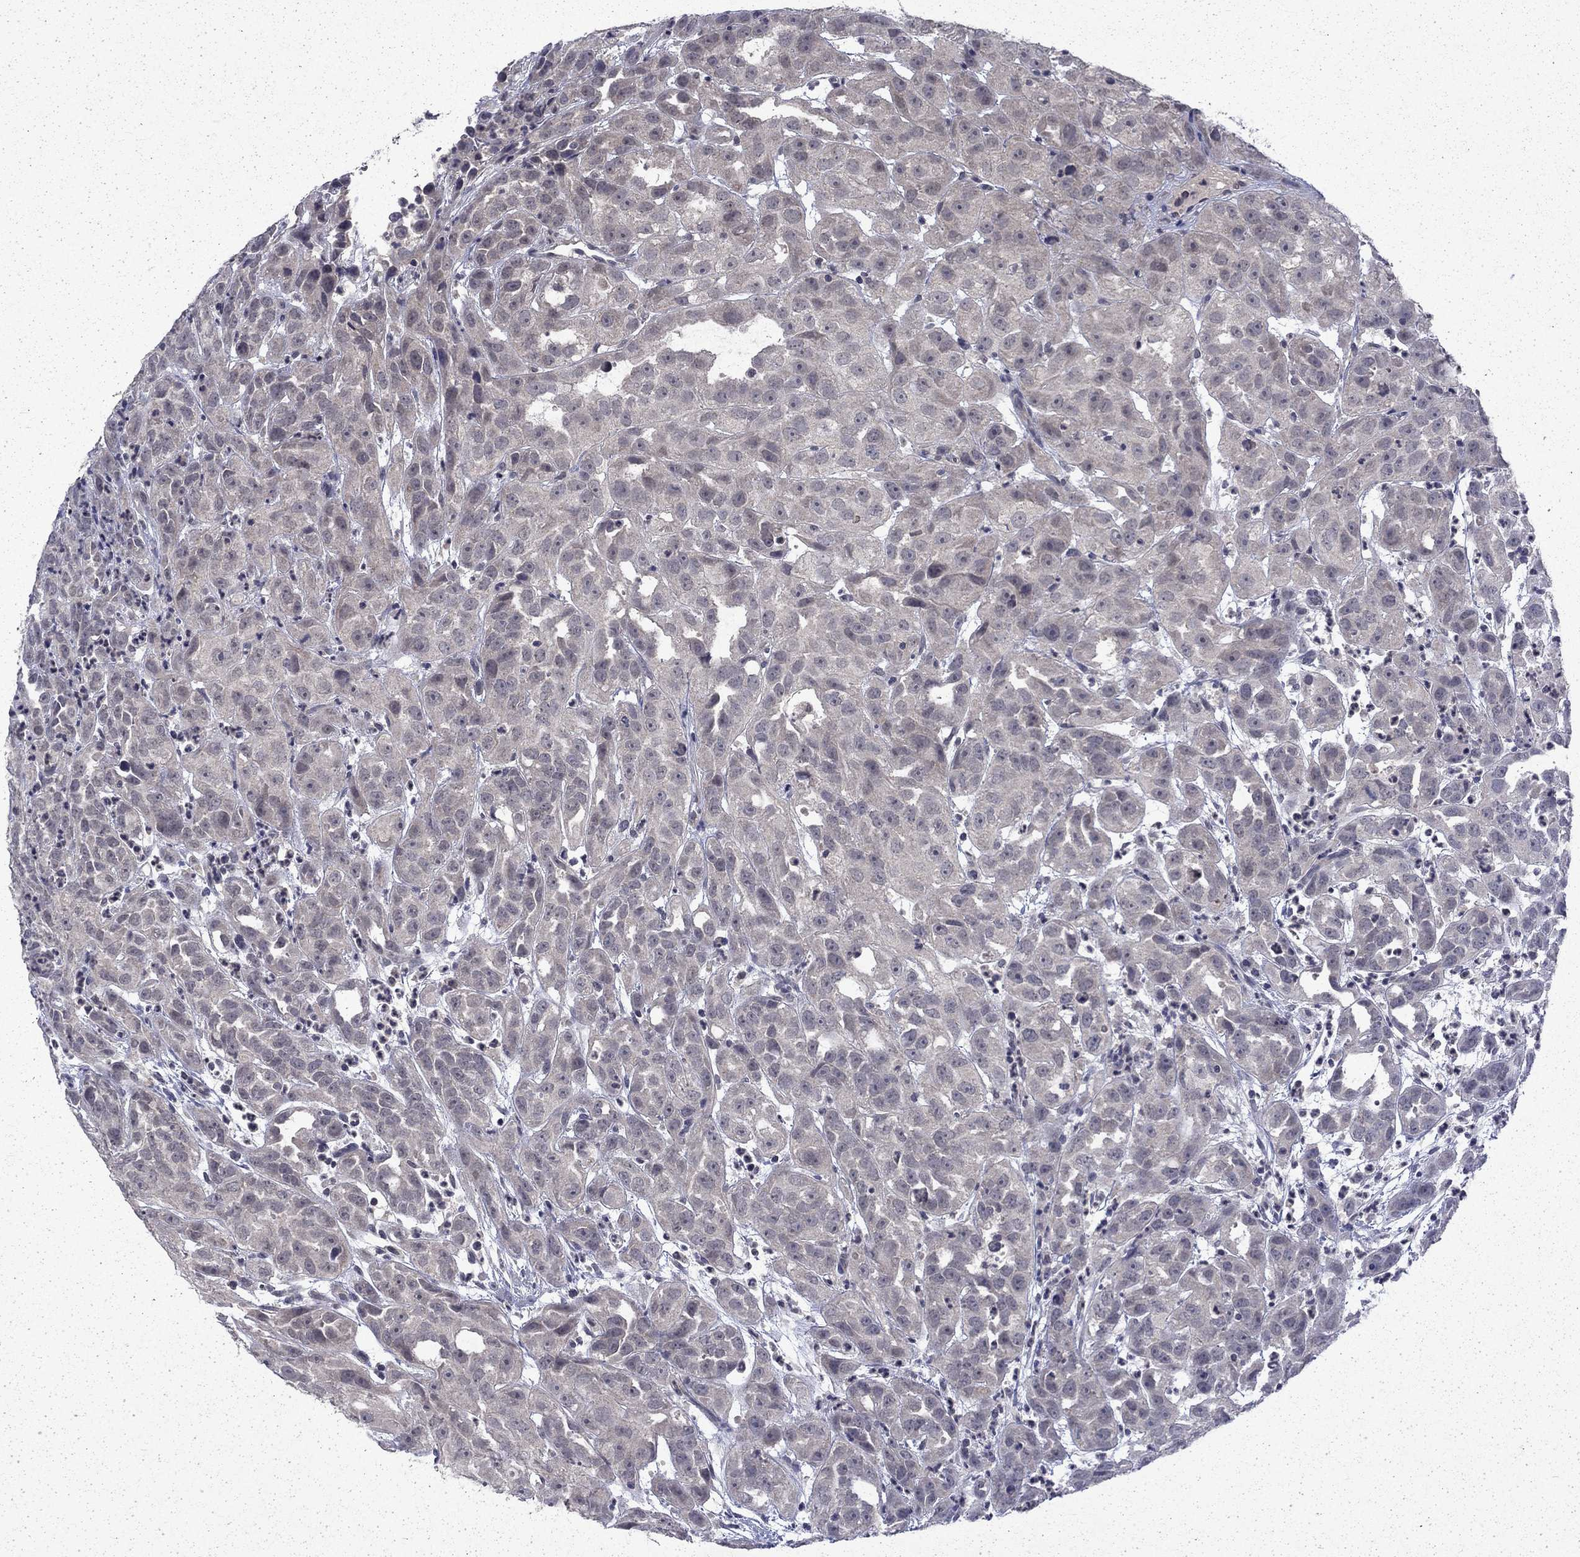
{"staining": {"intensity": "negative", "quantity": "none", "location": "none"}, "tissue": "urothelial cancer", "cell_type": "Tumor cells", "image_type": "cancer", "snomed": [{"axis": "morphology", "description": "Urothelial carcinoma, High grade"}, {"axis": "topography", "description": "Urinary bladder"}], "caption": "This is an immunohistochemistry histopathology image of human urothelial carcinoma (high-grade). There is no positivity in tumor cells.", "gene": "CHAT", "patient": {"sex": "female", "age": 41}}